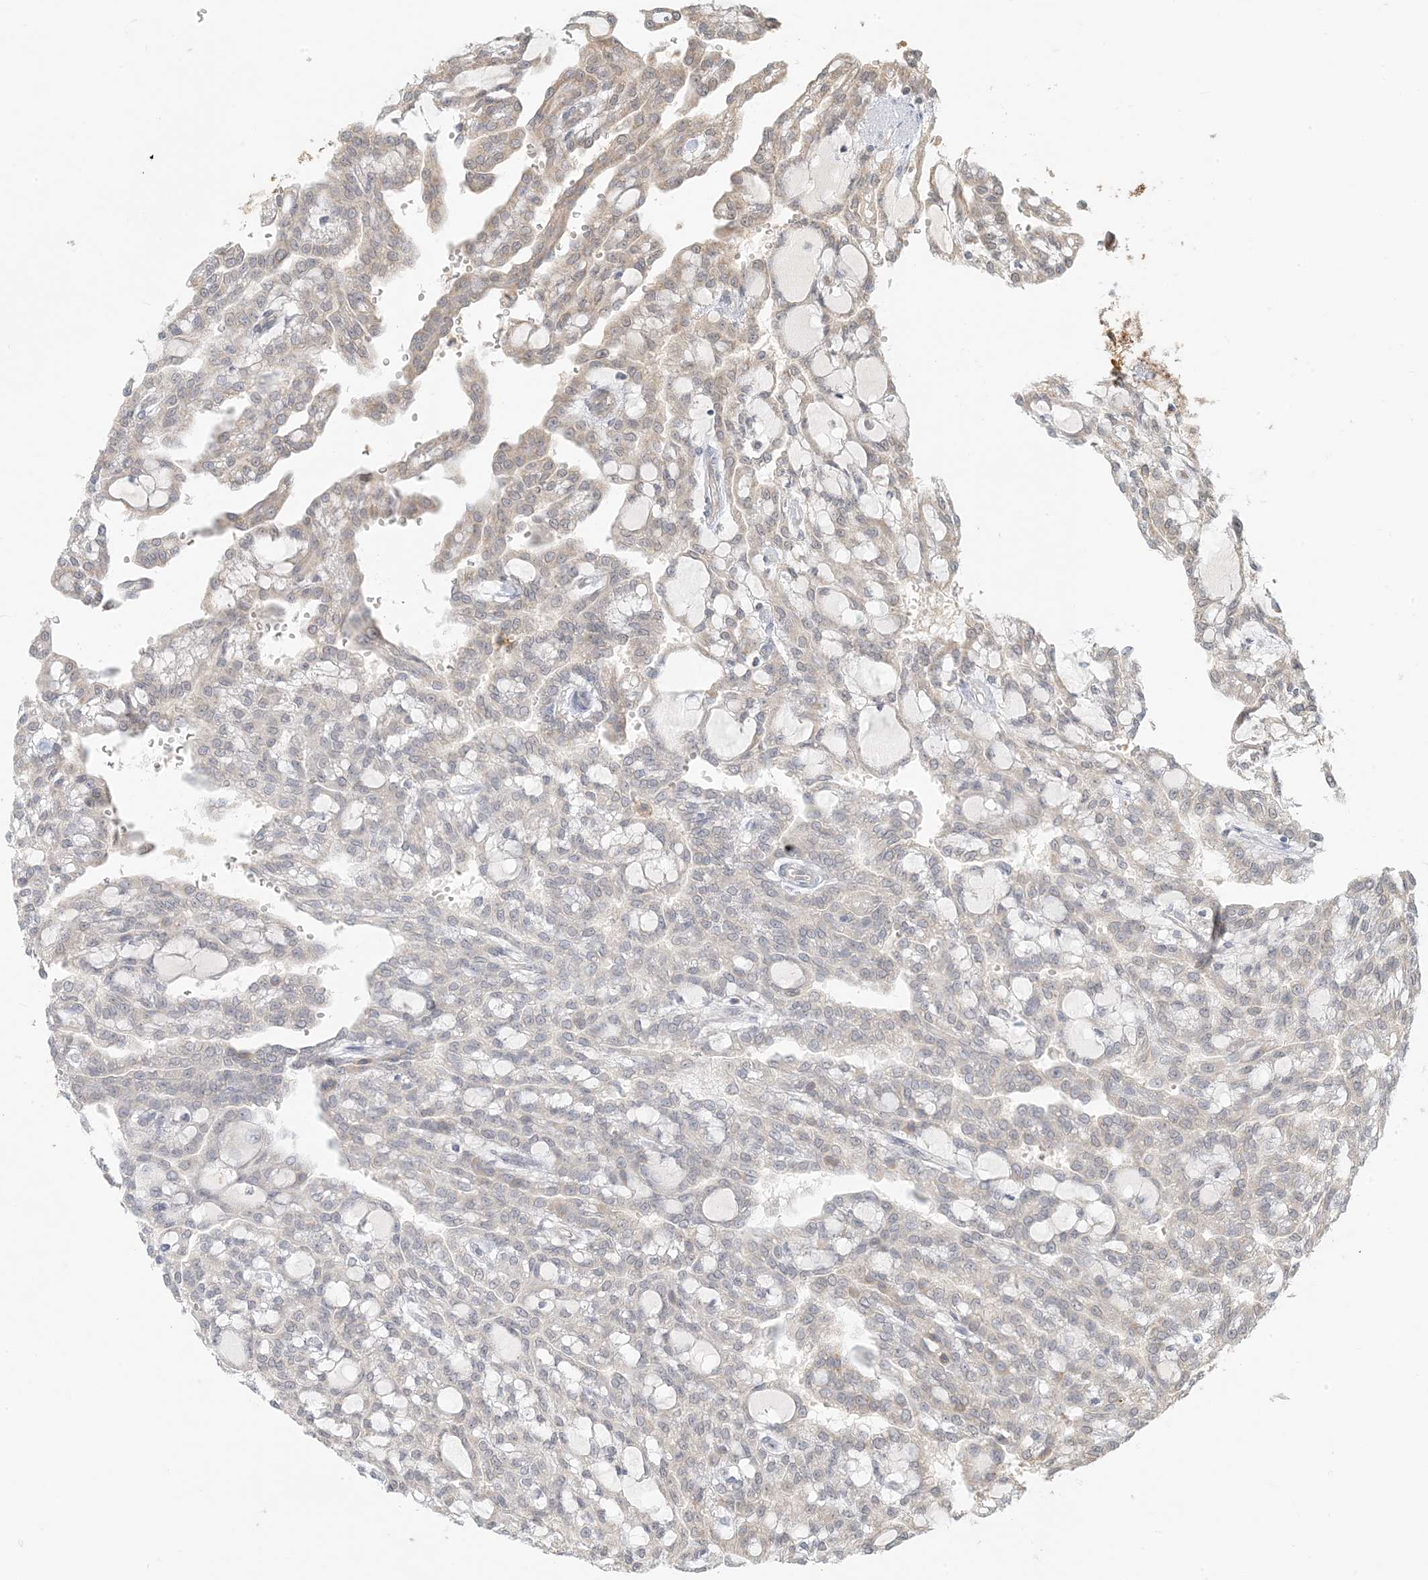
{"staining": {"intensity": "moderate", "quantity": "<25%", "location": "cytoplasmic/membranous"}, "tissue": "renal cancer", "cell_type": "Tumor cells", "image_type": "cancer", "snomed": [{"axis": "morphology", "description": "Adenocarcinoma, NOS"}, {"axis": "topography", "description": "Kidney"}], "caption": "The photomicrograph exhibits staining of renal cancer, revealing moderate cytoplasmic/membranous protein staining (brown color) within tumor cells.", "gene": "MCOLN1", "patient": {"sex": "male", "age": 63}}